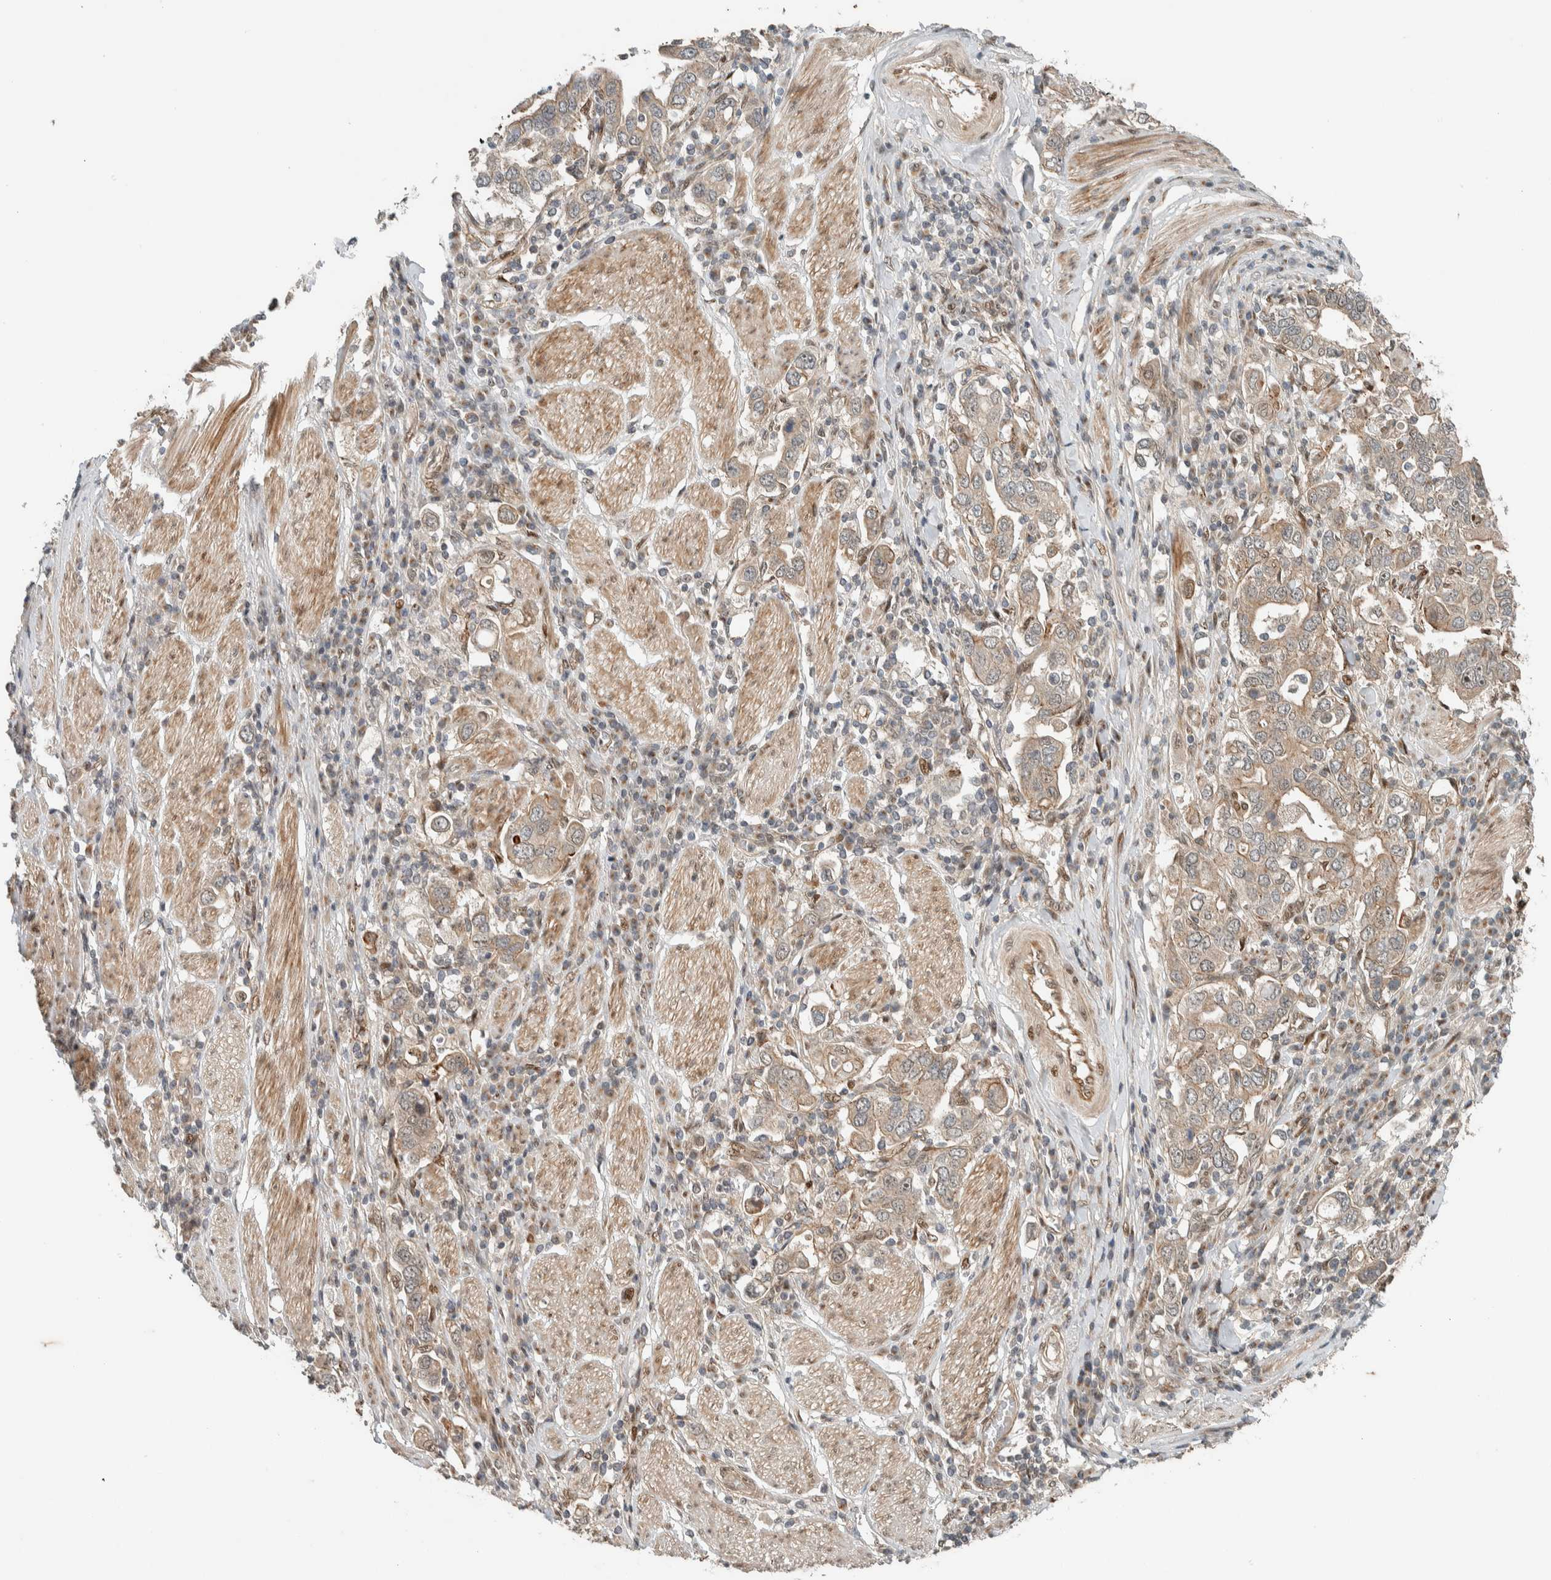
{"staining": {"intensity": "weak", "quantity": ">75%", "location": "cytoplasmic/membranous"}, "tissue": "stomach cancer", "cell_type": "Tumor cells", "image_type": "cancer", "snomed": [{"axis": "morphology", "description": "Adenocarcinoma, NOS"}, {"axis": "topography", "description": "Stomach, upper"}], "caption": "A brown stain shows weak cytoplasmic/membranous expression of a protein in stomach cancer (adenocarcinoma) tumor cells.", "gene": "STXBP4", "patient": {"sex": "male", "age": 62}}